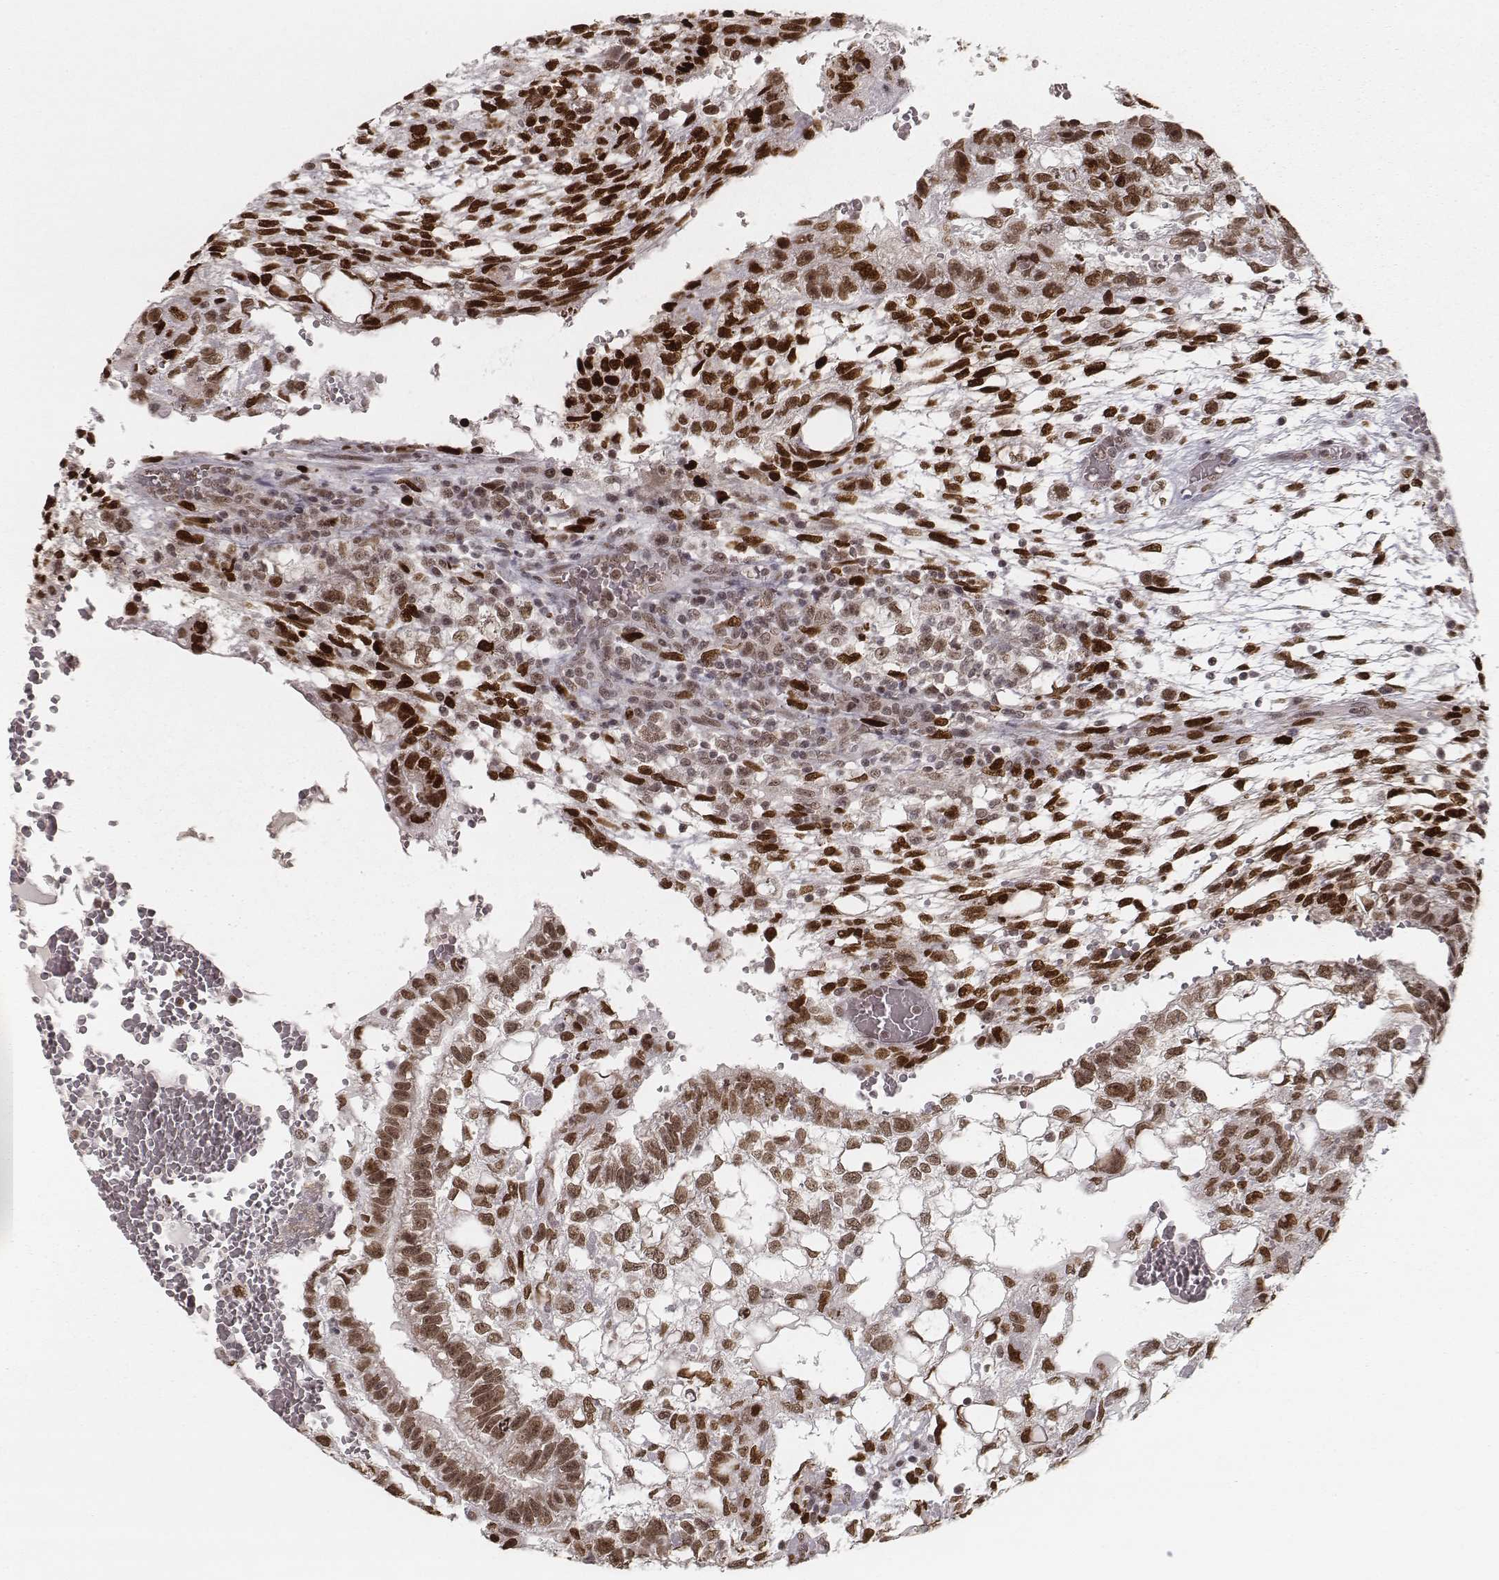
{"staining": {"intensity": "moderate", "quantity": ">75%", "location": "nuclear"}, "tissue": "testis cancer", "cell_type": "Tumor cells", "image_type": "cancer", "snomed": [{"axis": "morphology", "description": "Carcinoma, Embryonal, NOS"}, {"axis": "topography", "description": "Testis"}], "caption": "Human testis cancer (embryonal carcinoma) stained for a protein (brown) displays moderate nuclear positive expression in approximately >75% of tumor cells.", "gene": "HMGA2", "patient": {"sex": "male", "age": 32}}